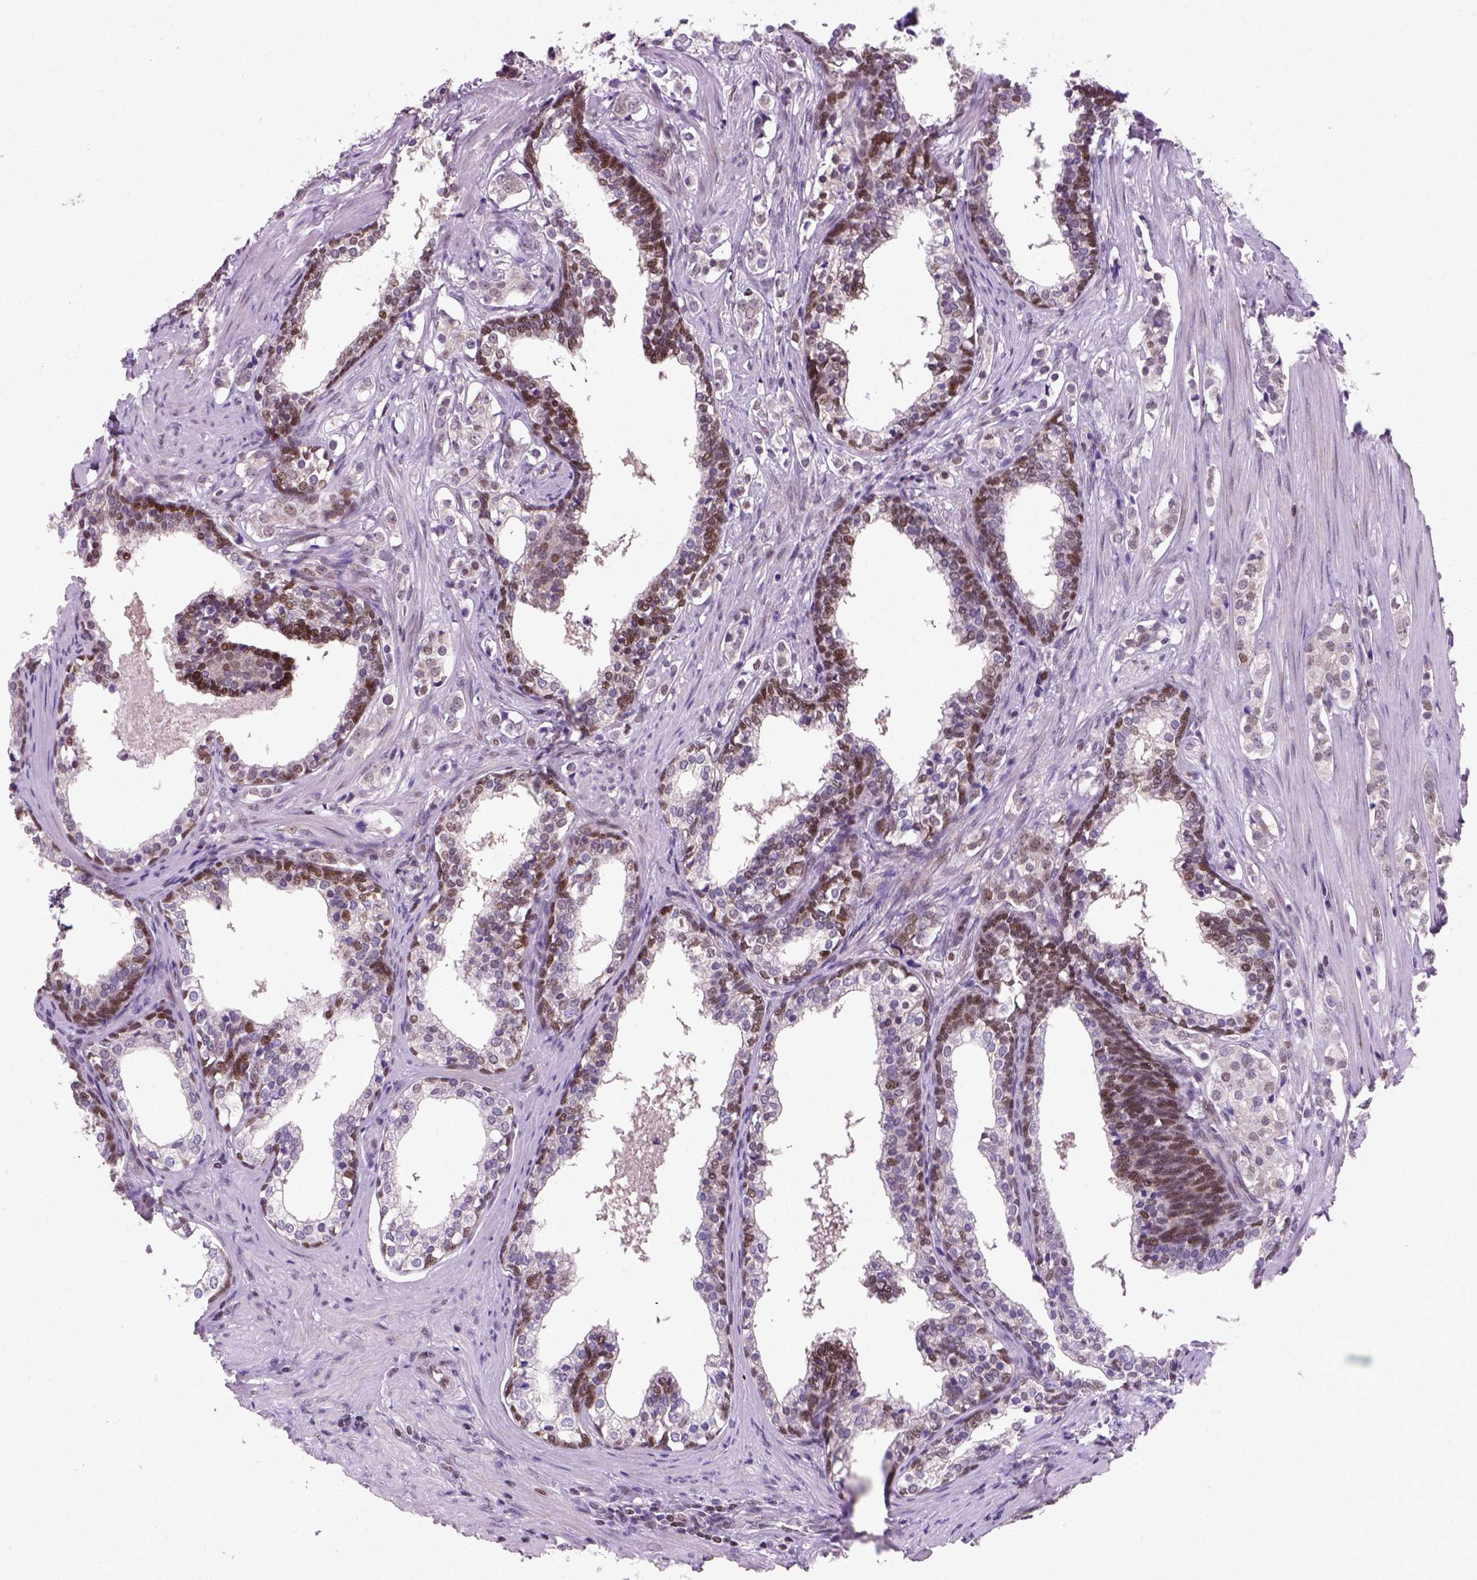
{"staining": {"intensity": "weak", "quantity": "<25%", "location": "nuclear"}, "tissue": "prostate cancer", "cell_type": "Tumor cells", "image_type": "cancer", "snomed": [{"axis": "morphology", "description": "Adenocarcinoma, NOS"}, {"axis": "topography", "description": "Prostate and seminal vesicle, NOS"}], "caption": "Immunohistochemistry photomicrograph of adenocarcinoma (prostate) stained for a protein (brown), which demonstrates no staining in tumor cells.", "gene": "MGMT", "patient": {"sex": "male", "age": 63}}